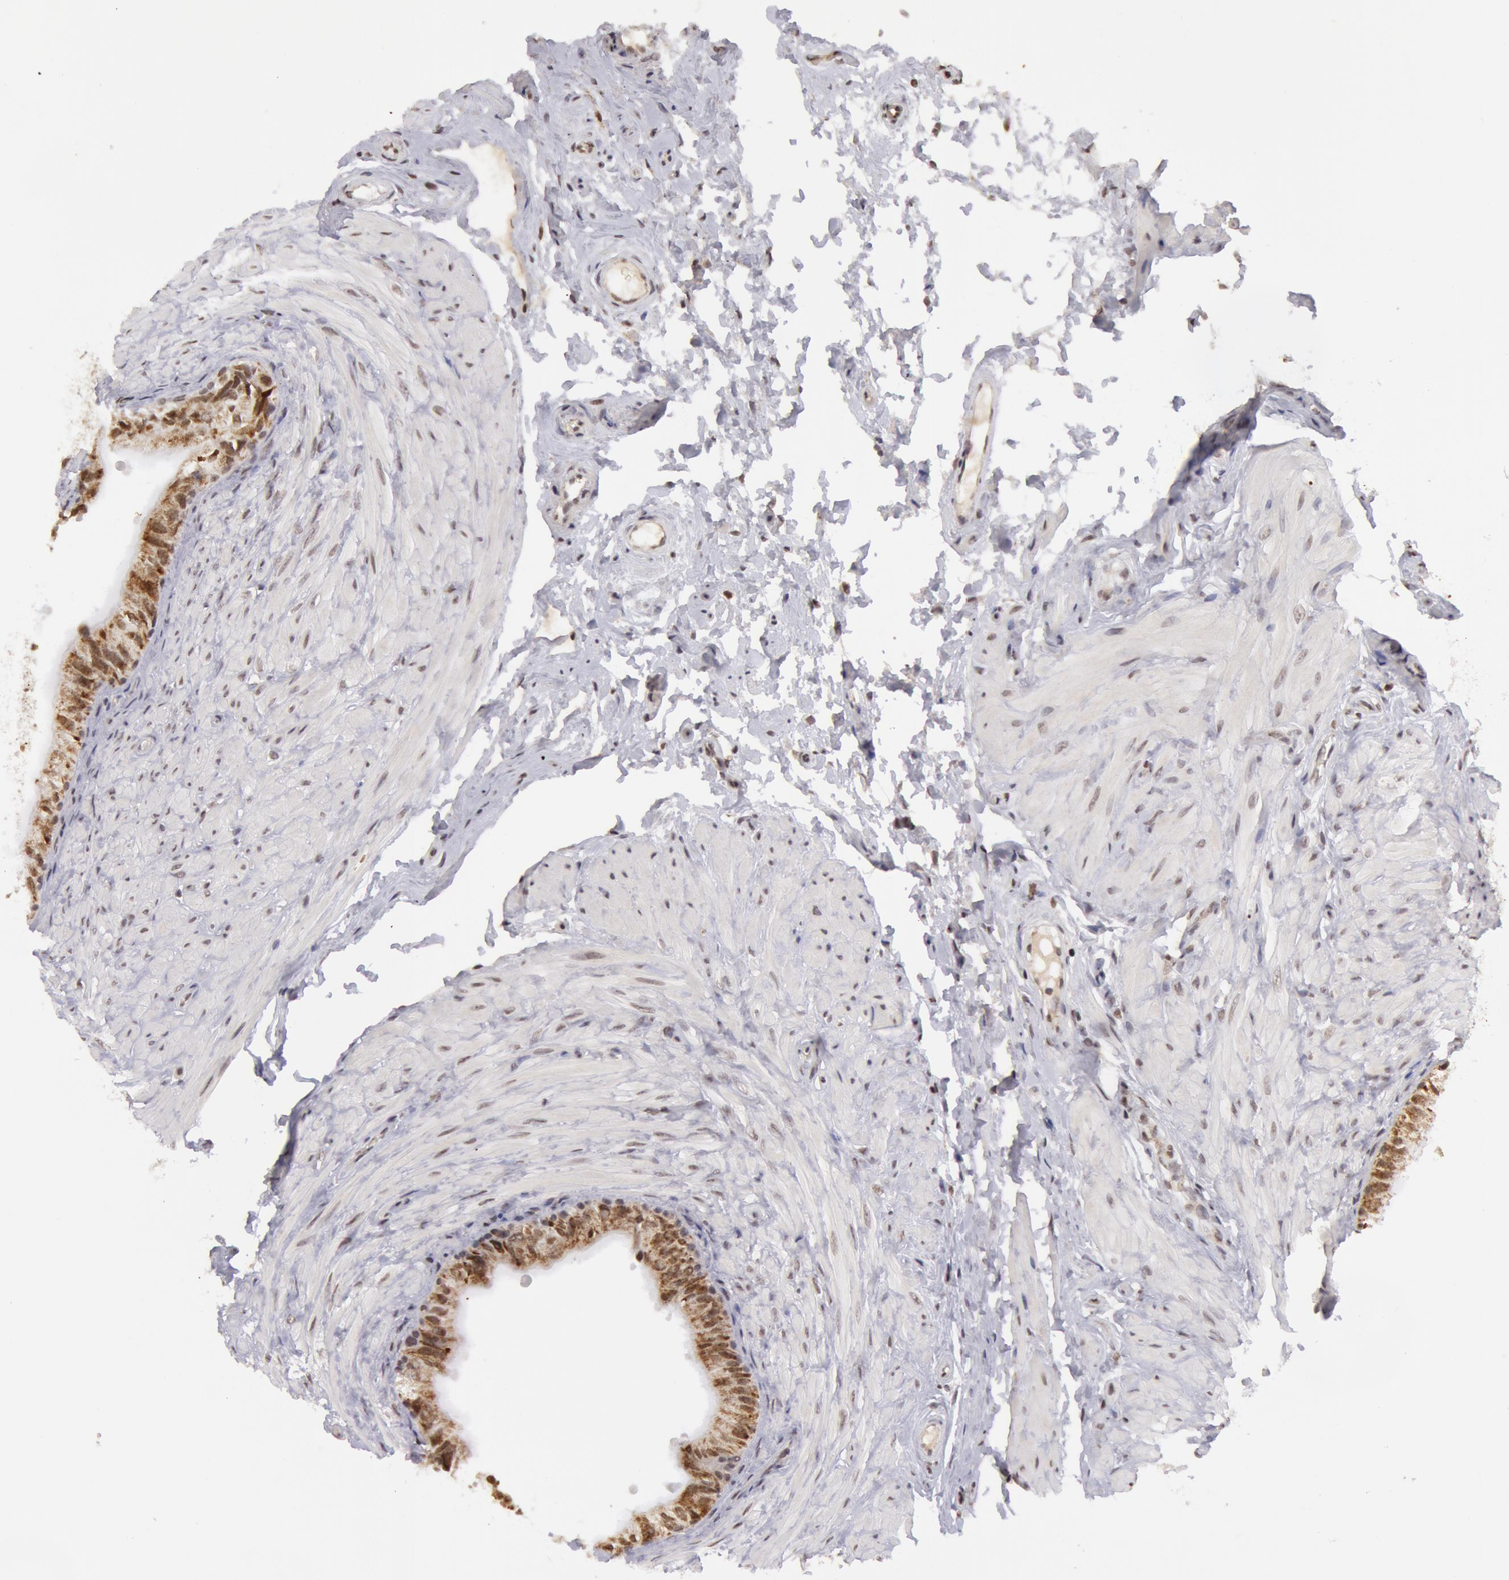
{"staining": {"intensity": "strong", "quantity": ">75%", "location": "cytoplasmic/membranous"}, "tissue": "epididymis", "cell_type": "Glandular cells", "image_type": "normal", "snomed": [{"axis": "morphology", "description": "Normal tissue, NOS"}, {"axis": "topography", "description": "Epididymis"}], "caption": "Normal epididymis demonstrates strong cytoplasmic/membranous positivity in about >75% of glandular cells, visualized by immunohistochemistry.", "gene": "VRTN", "patient": {"sex": "male", "age": 68}}